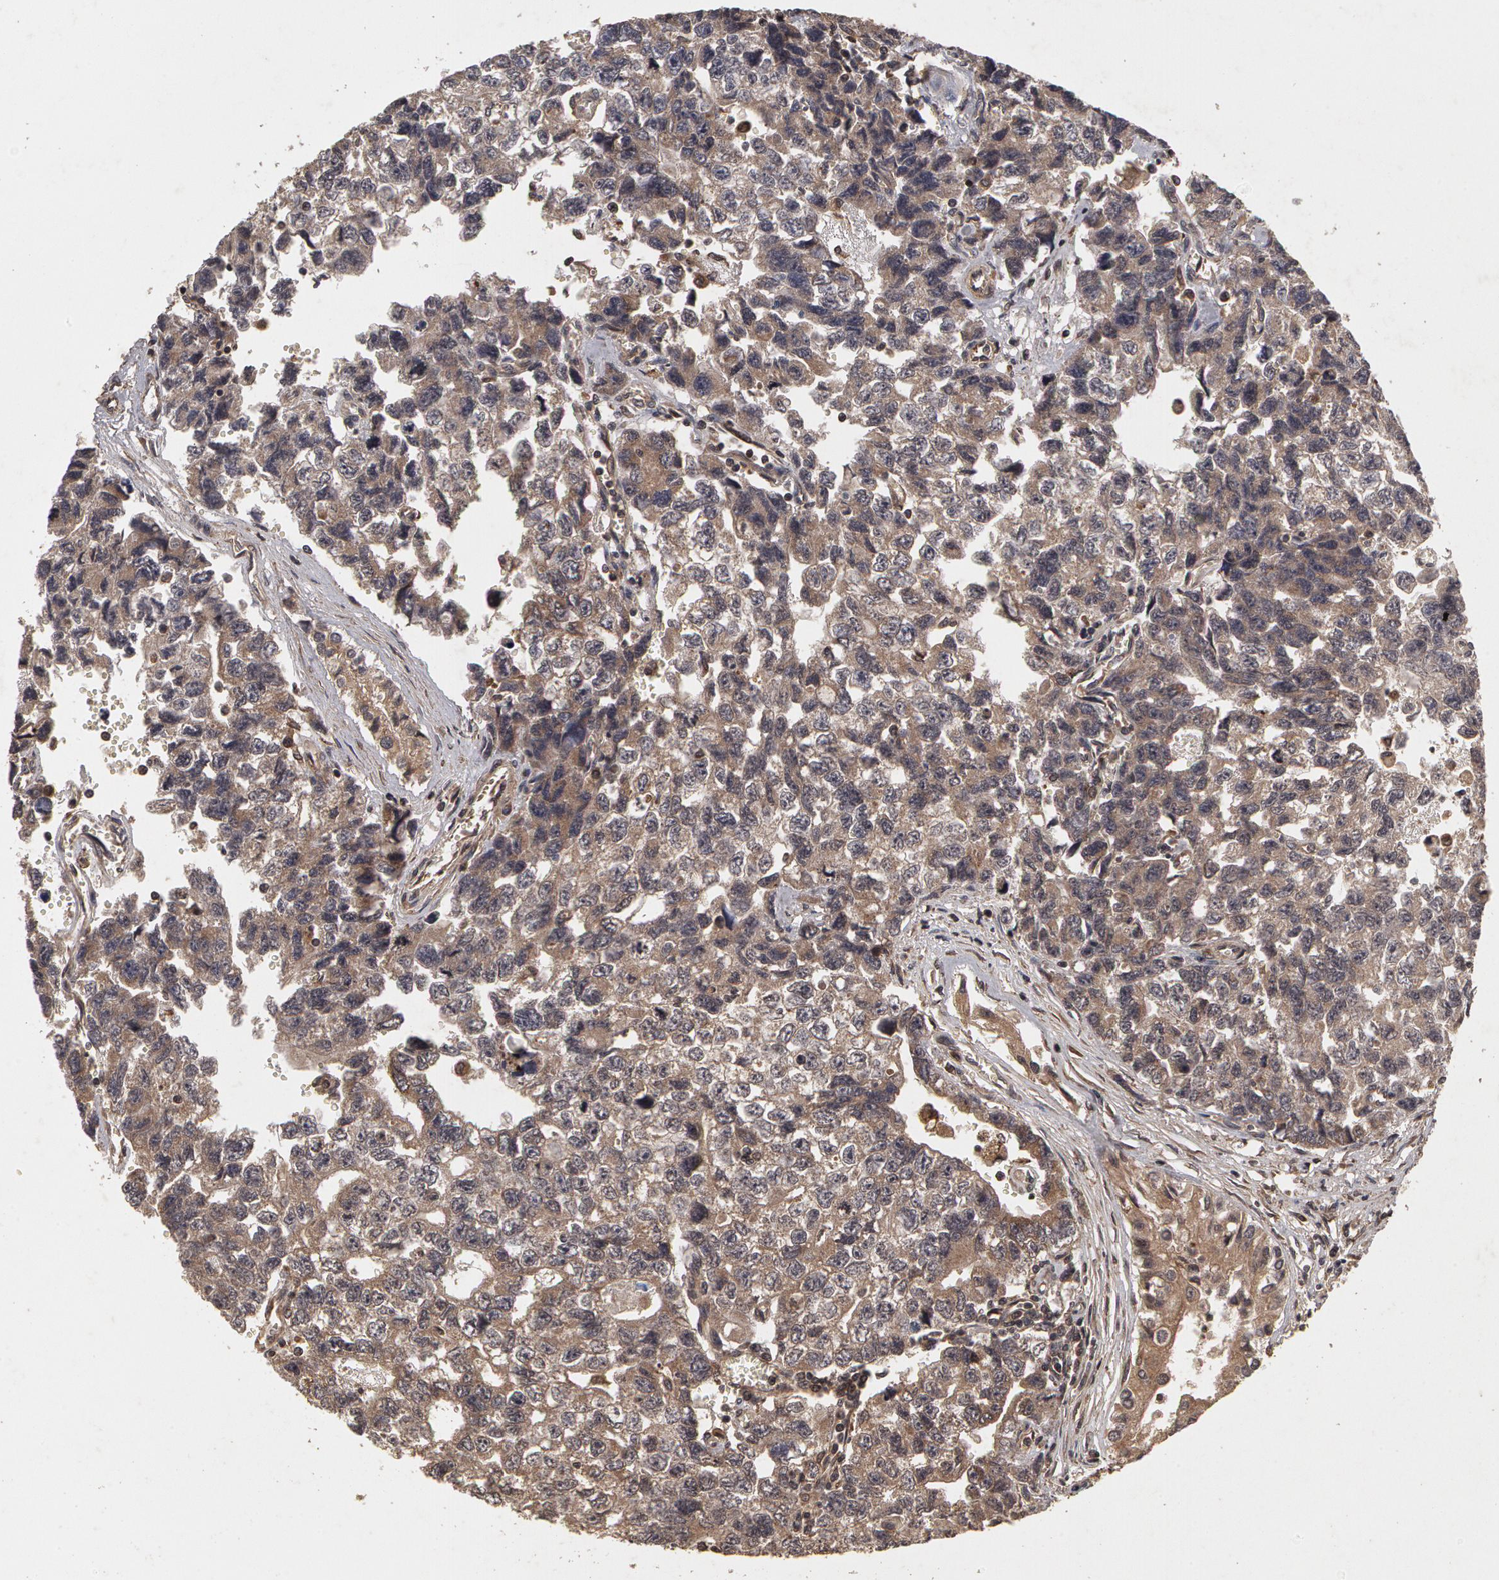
{"staining": {"intensity": "weak", "quantity": "25%-75%", "location": "cytoplasmic/membranous"}, "tissue": "testis cancer", "cell_type": "Tumor cells", "image_type": "cancer", "snomed": [{"axis": "morphology", "description": "Carcinoma, Embryonal, NOS"}, {"axis": "topography", "description": "Testis"}], "caption": "Immunohistochemistry (IHC) histopathology image of human embryonal carcinoma (testis) stained for a protein (brown), which demonstrates low levels of weak cytoplasmic/membranous positivity in approximately 25%-75% of tumor cells.", "gene": "CALR", "patient": {"sex": "male", "age": 31}}